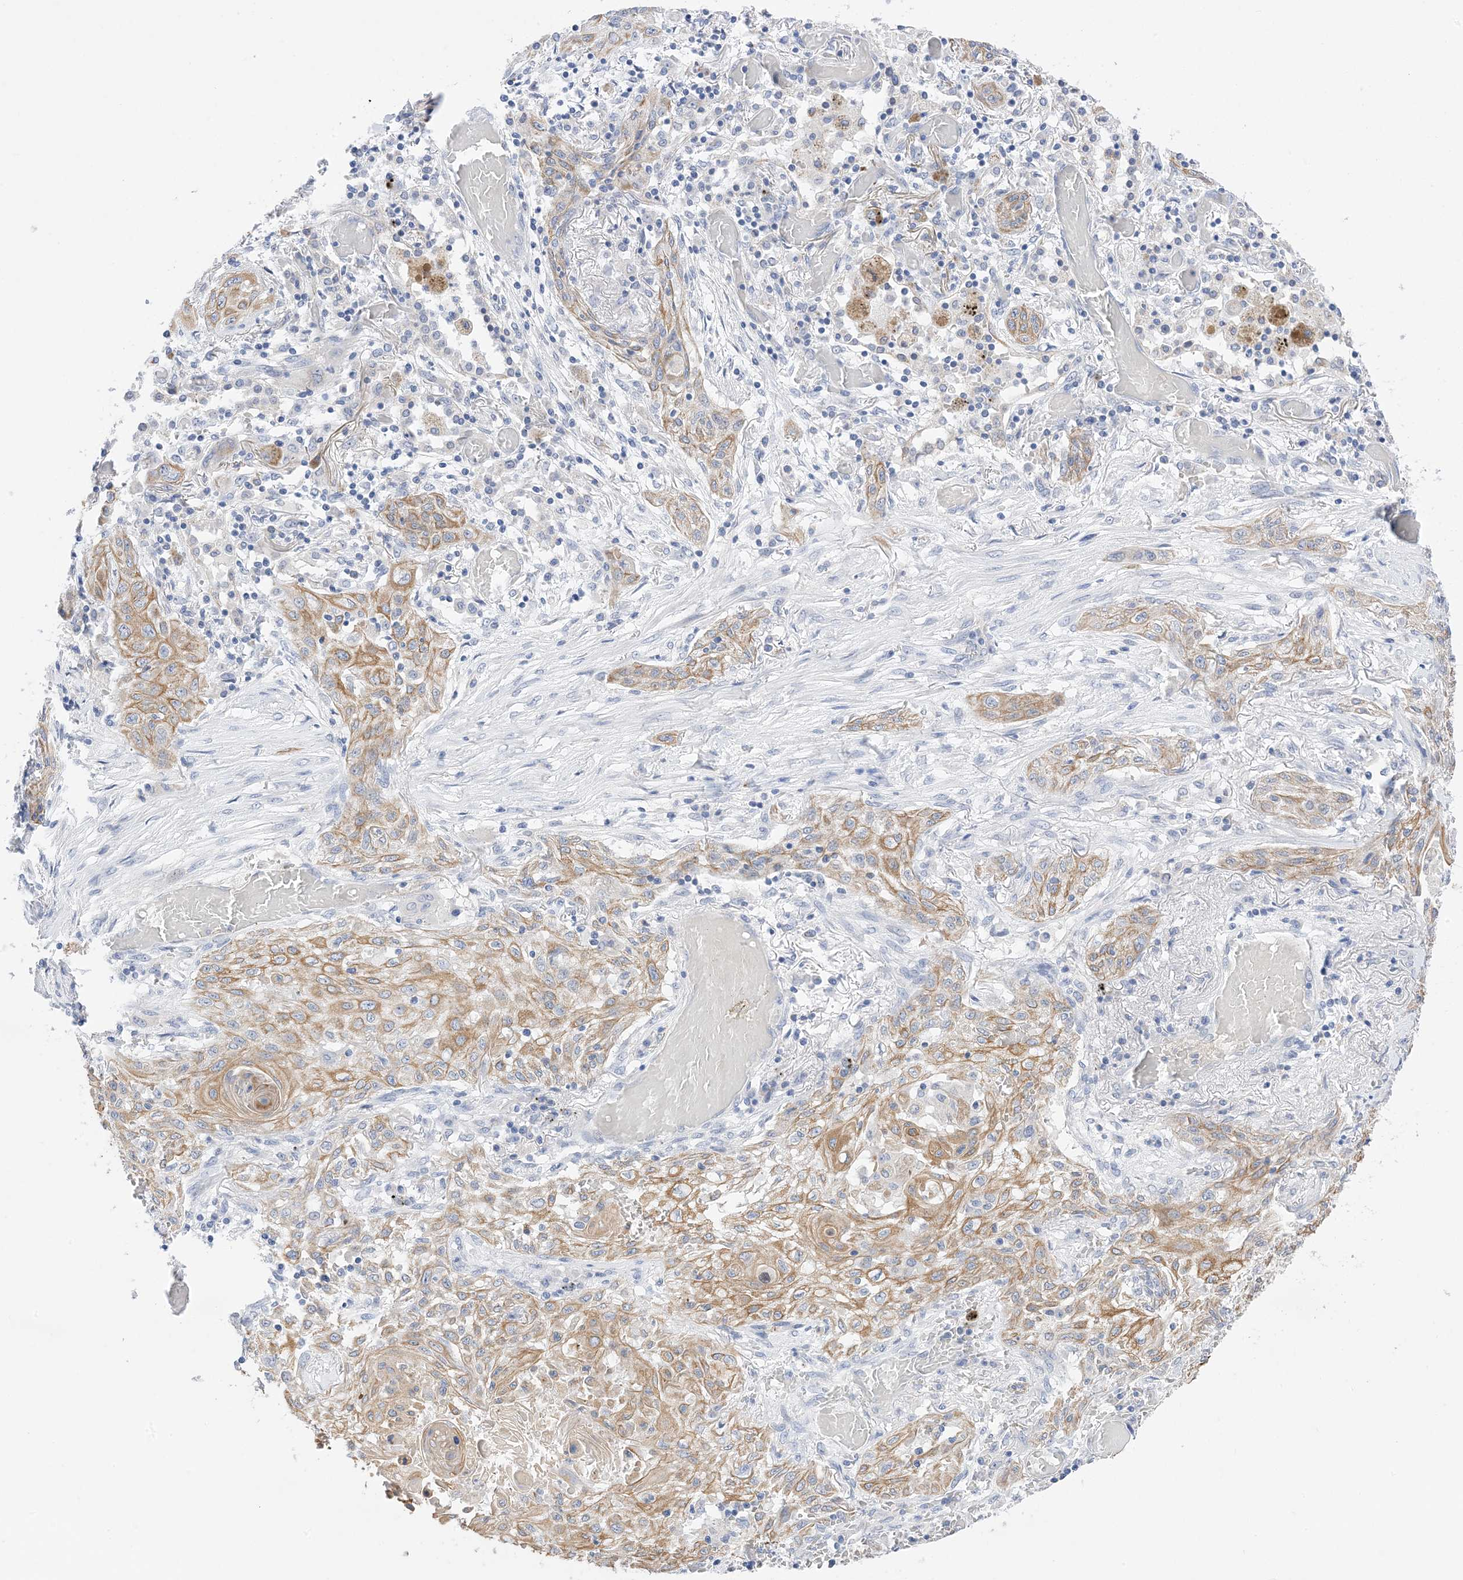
{"staining": {"intensity": "moderate", "quantity": "25%-75%", "location": "cytoplasmic/membranous"}, "tissue": "lung cancer", "cell_type": "Tumor cells", "image_type": "cancer", "snomed": [{"axis": "morphology", "description": "Squamous cell carcinoma, NOS"}, {"axis": "topography", "description": "Lung"}], "caption": "Lung cancer (squamous cell carcinoma) stained with a protein marker displays moderate staining in tumor cells.", "gene": "PLK4", "patient": {"sex": "female", "age": 47}}